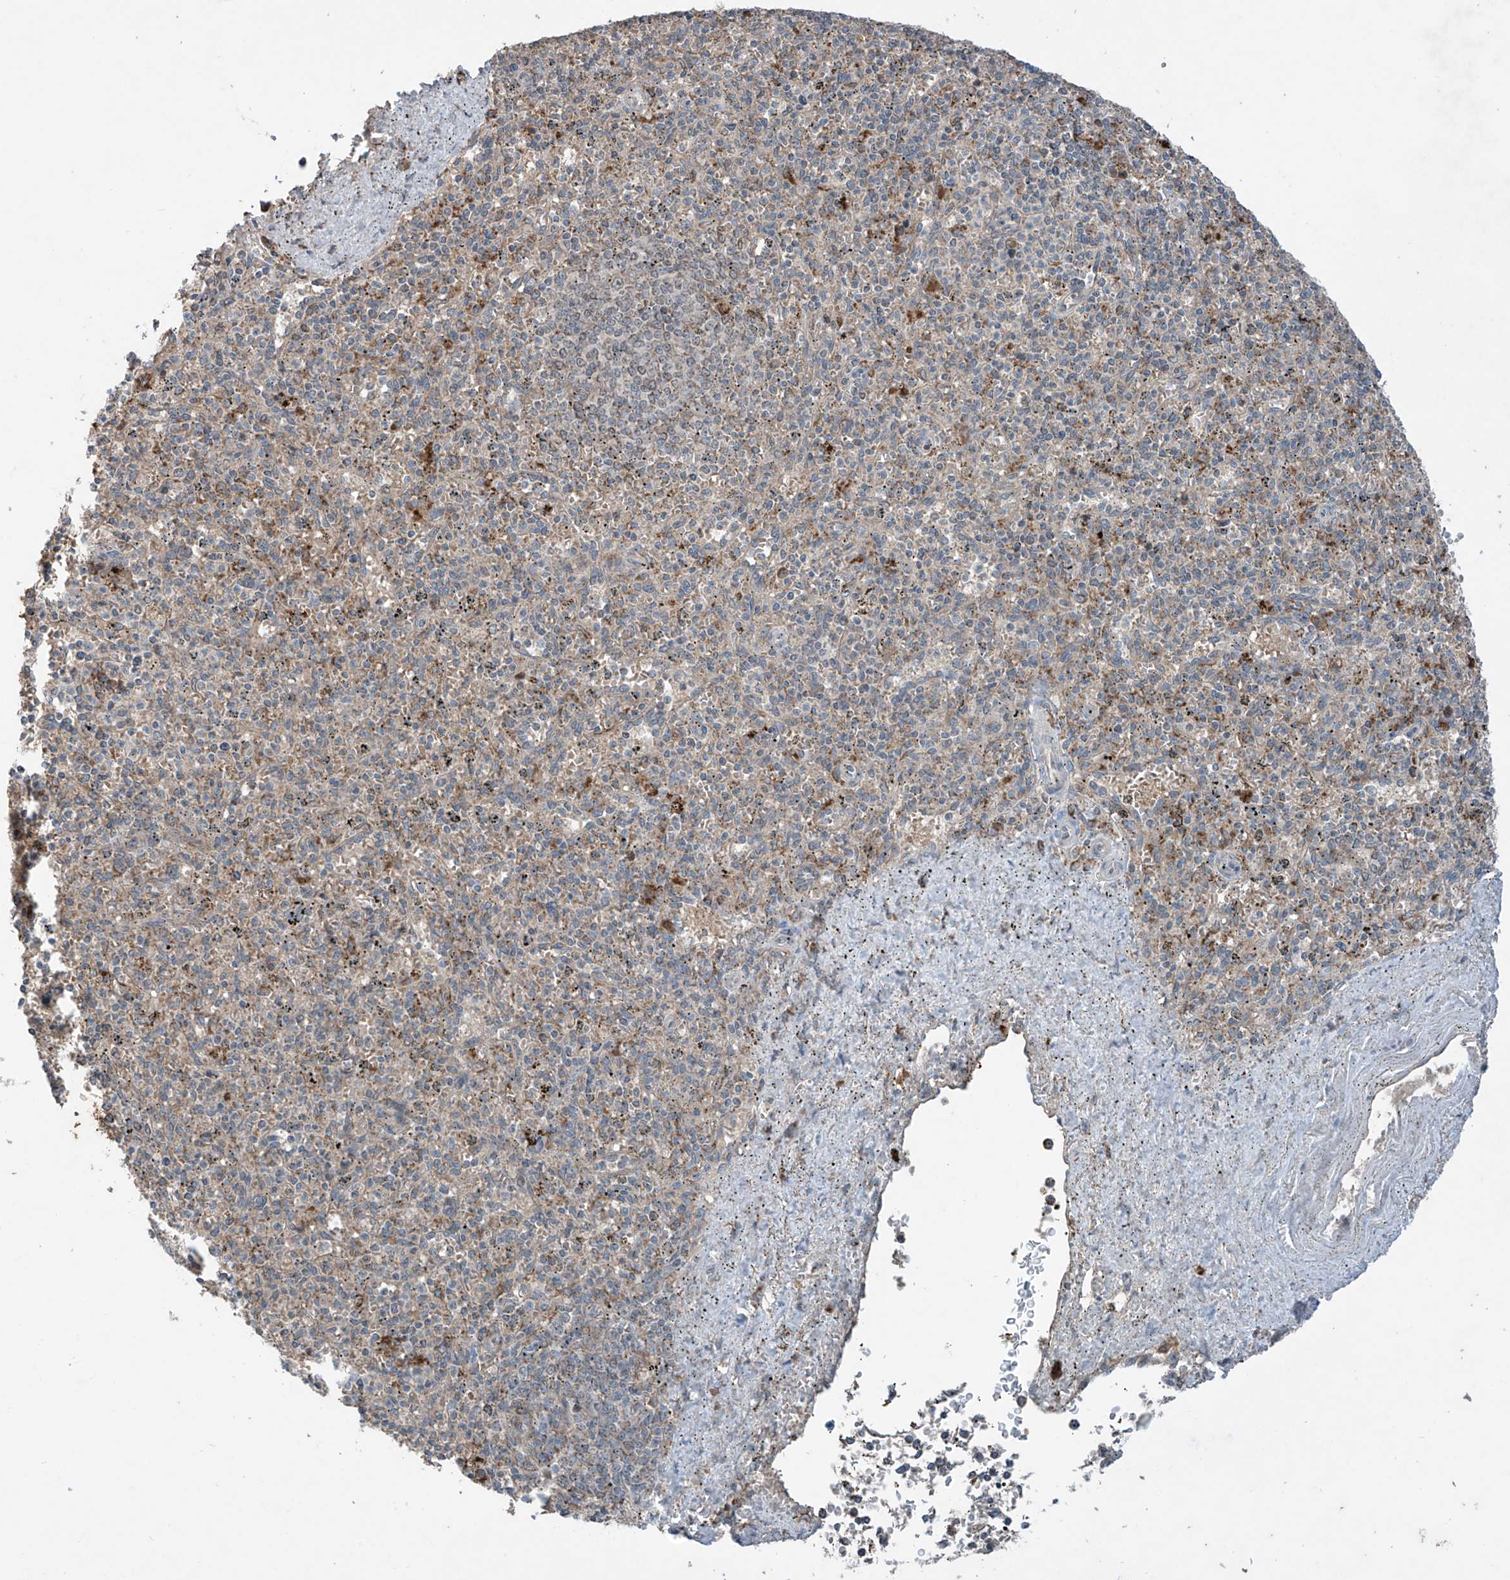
{"staining": {"intensity": "negative", "quantity": "none", "location": "none"}, "tissue": "spleen", "cell_type": "Cells in red pulp", "image_type": "normal", "snomed": [{"axis": "morphology", "description": "Normal tissue, NOS"}, {"axis": "topography", "description": "Spleen"}], "caption": "This is an immunohistochemistry histopathology image of normal spleen. There is no positivity in cells in red pulp.", "gene": "SAMD3", "patient": {"sex": "male", "age": 72}}